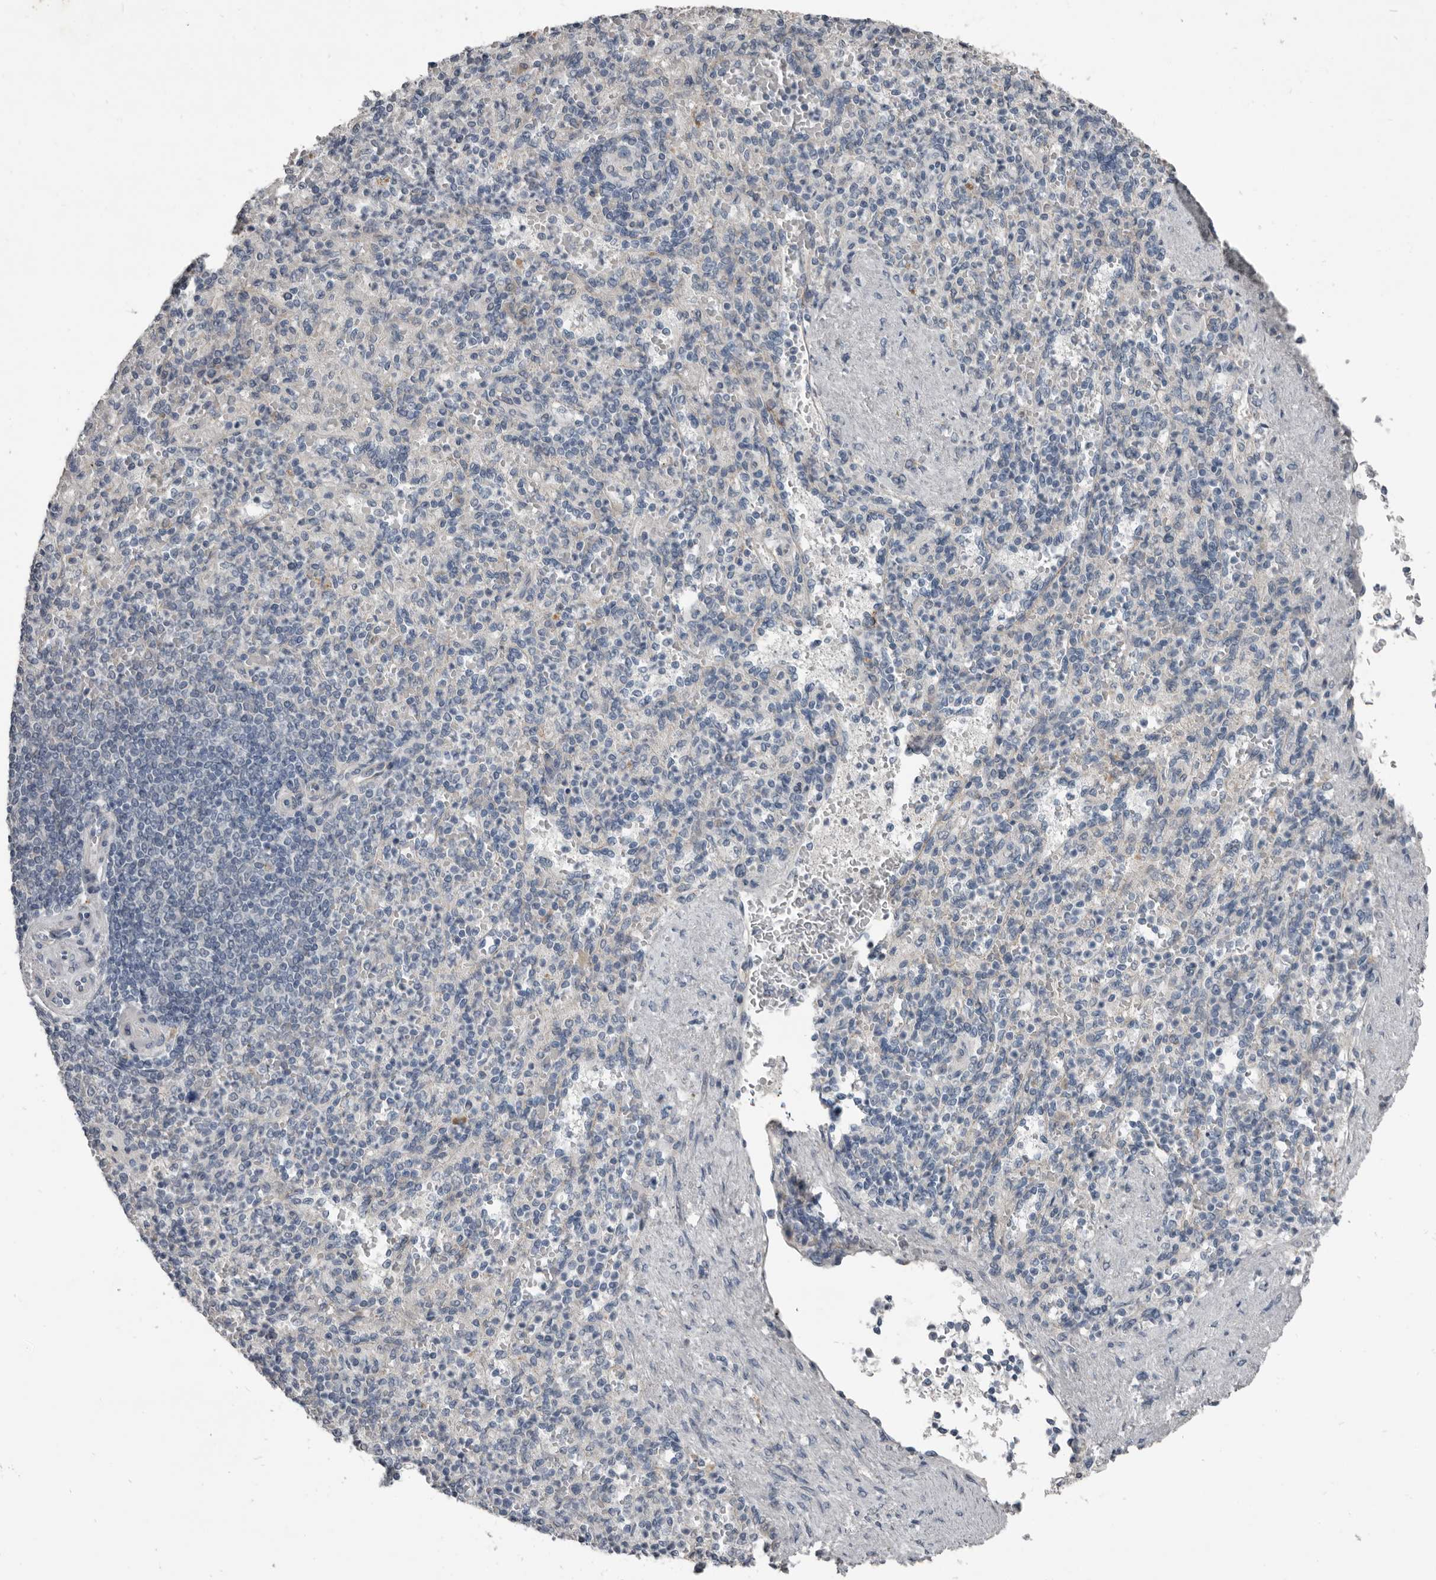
{"staining": {"intensity": "negative", "quantity": "none", "location": "none"}, "tissue": "spleen", "cell_type": "Cells in red pulp", "image_type": "normal", "snomed": [{"axis": "morphology", "description": "Normal tissue, NOS"}, {"axis": "topography", "description": "Spleen"}], "caption": "DAB immunohistochemical staining of benign spleen shows no significant staining in cells in red pulp. (DAB (3,3'-diaminobenzidine) immunohistochemistry visualized using brightfield microscopy, high magnification).", "gene": "C1orf216", "patient": {"sex": "female", "age": 74}}